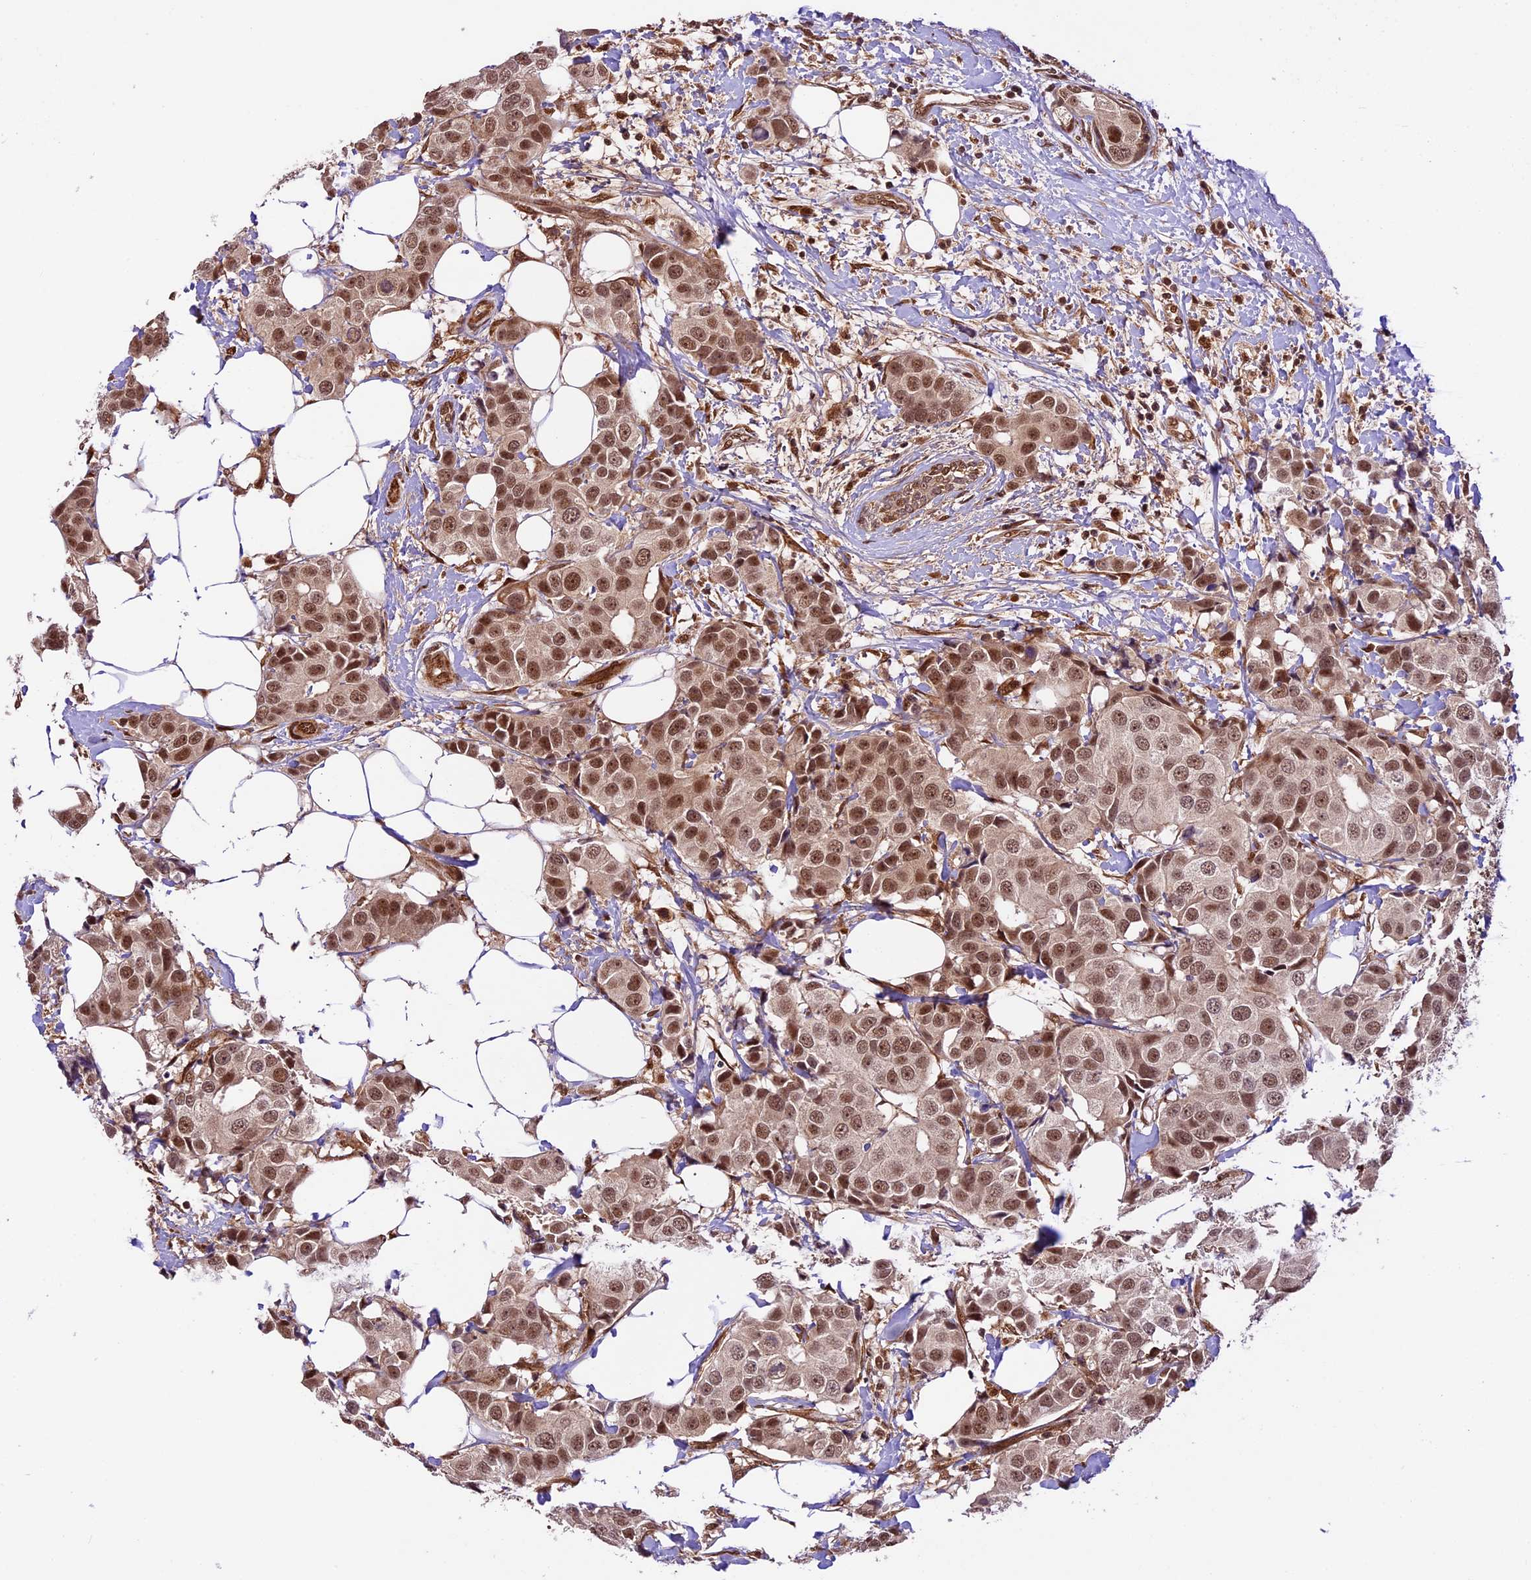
{"staining": {"intensity": "moderate", "quantity": ">75%", "location": "nuclear"}, "tissue": "breast cancer", "cell_type": "Tumor cells", "image_type": "cancer", "snomed": [{"axis": "morphology", "description": "Normal tissue, NOS"}, {"axis": "morphology", "description": "Duct carcinoma"}, {"axis": "topography", "description": "Breast"}], "caption": "Immunohistochemical staining of human invasive ductal carcinoma (breast) shows moderate nuclear protein positivity in approximately >75% of tumor cells.", "gene": "DHX38", "patient": {"sex": "female", "age": 39}}